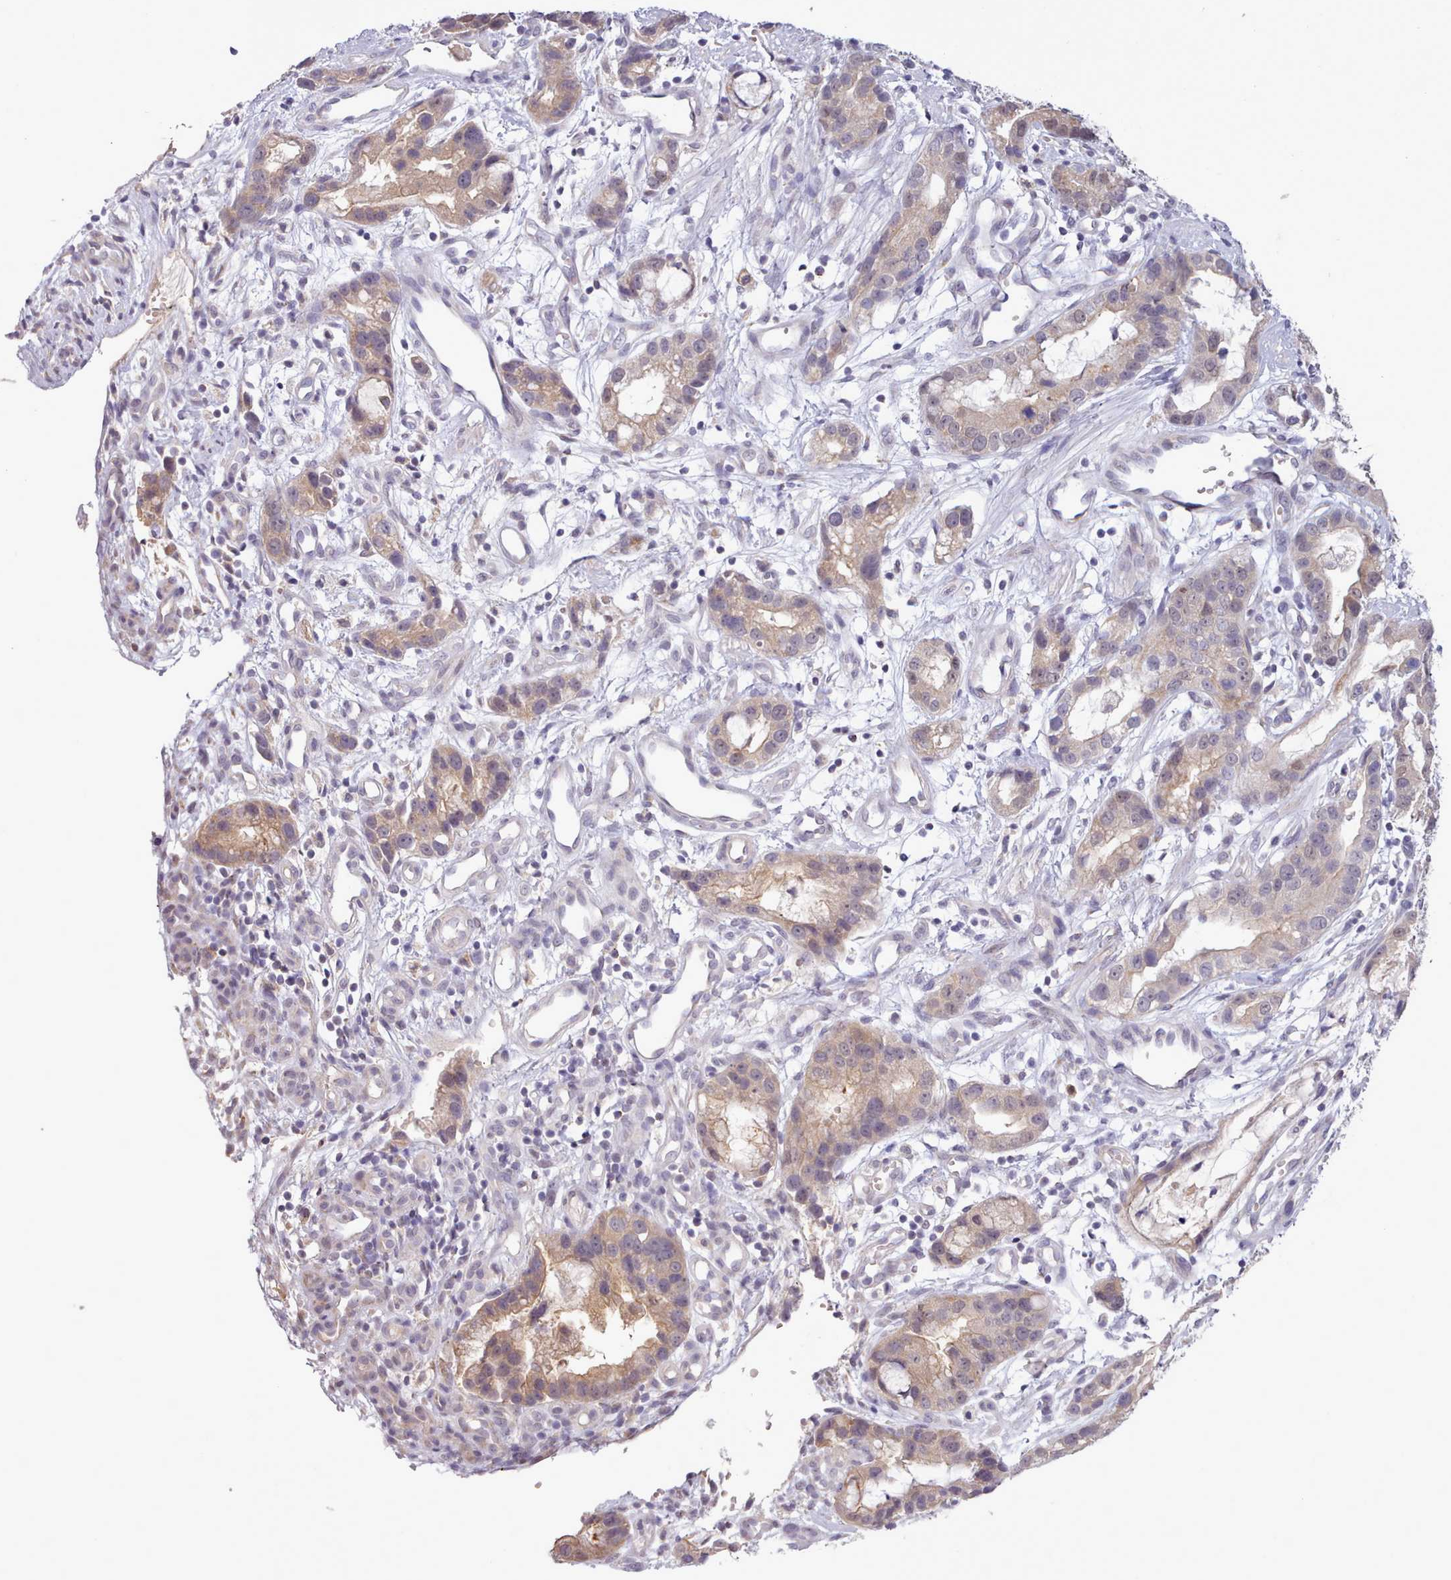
{"staining": {"intensity": "weak", "quantity": ">75%", "location": "cytoplasmic/membranous"}, "tissue": "stomach cancer", "cell_type": "Tumor cells", "image_type": "cancer", "snomed": [{"axis": "morphology", "description": "Adenocarcinoma, NOS"}, {"axis": "topography", "description": "Stomach"}], "caption": "An immunohistochemistry (IHC) image of tumor tissue is shown. Protein staining in brown shows weak cytoplasmic/membranous positivity in stomach cancer (adenocarcinoma) within tumor cells.", "gene": "ARL17A", "patient": {"sex": "male", "age": 55}}